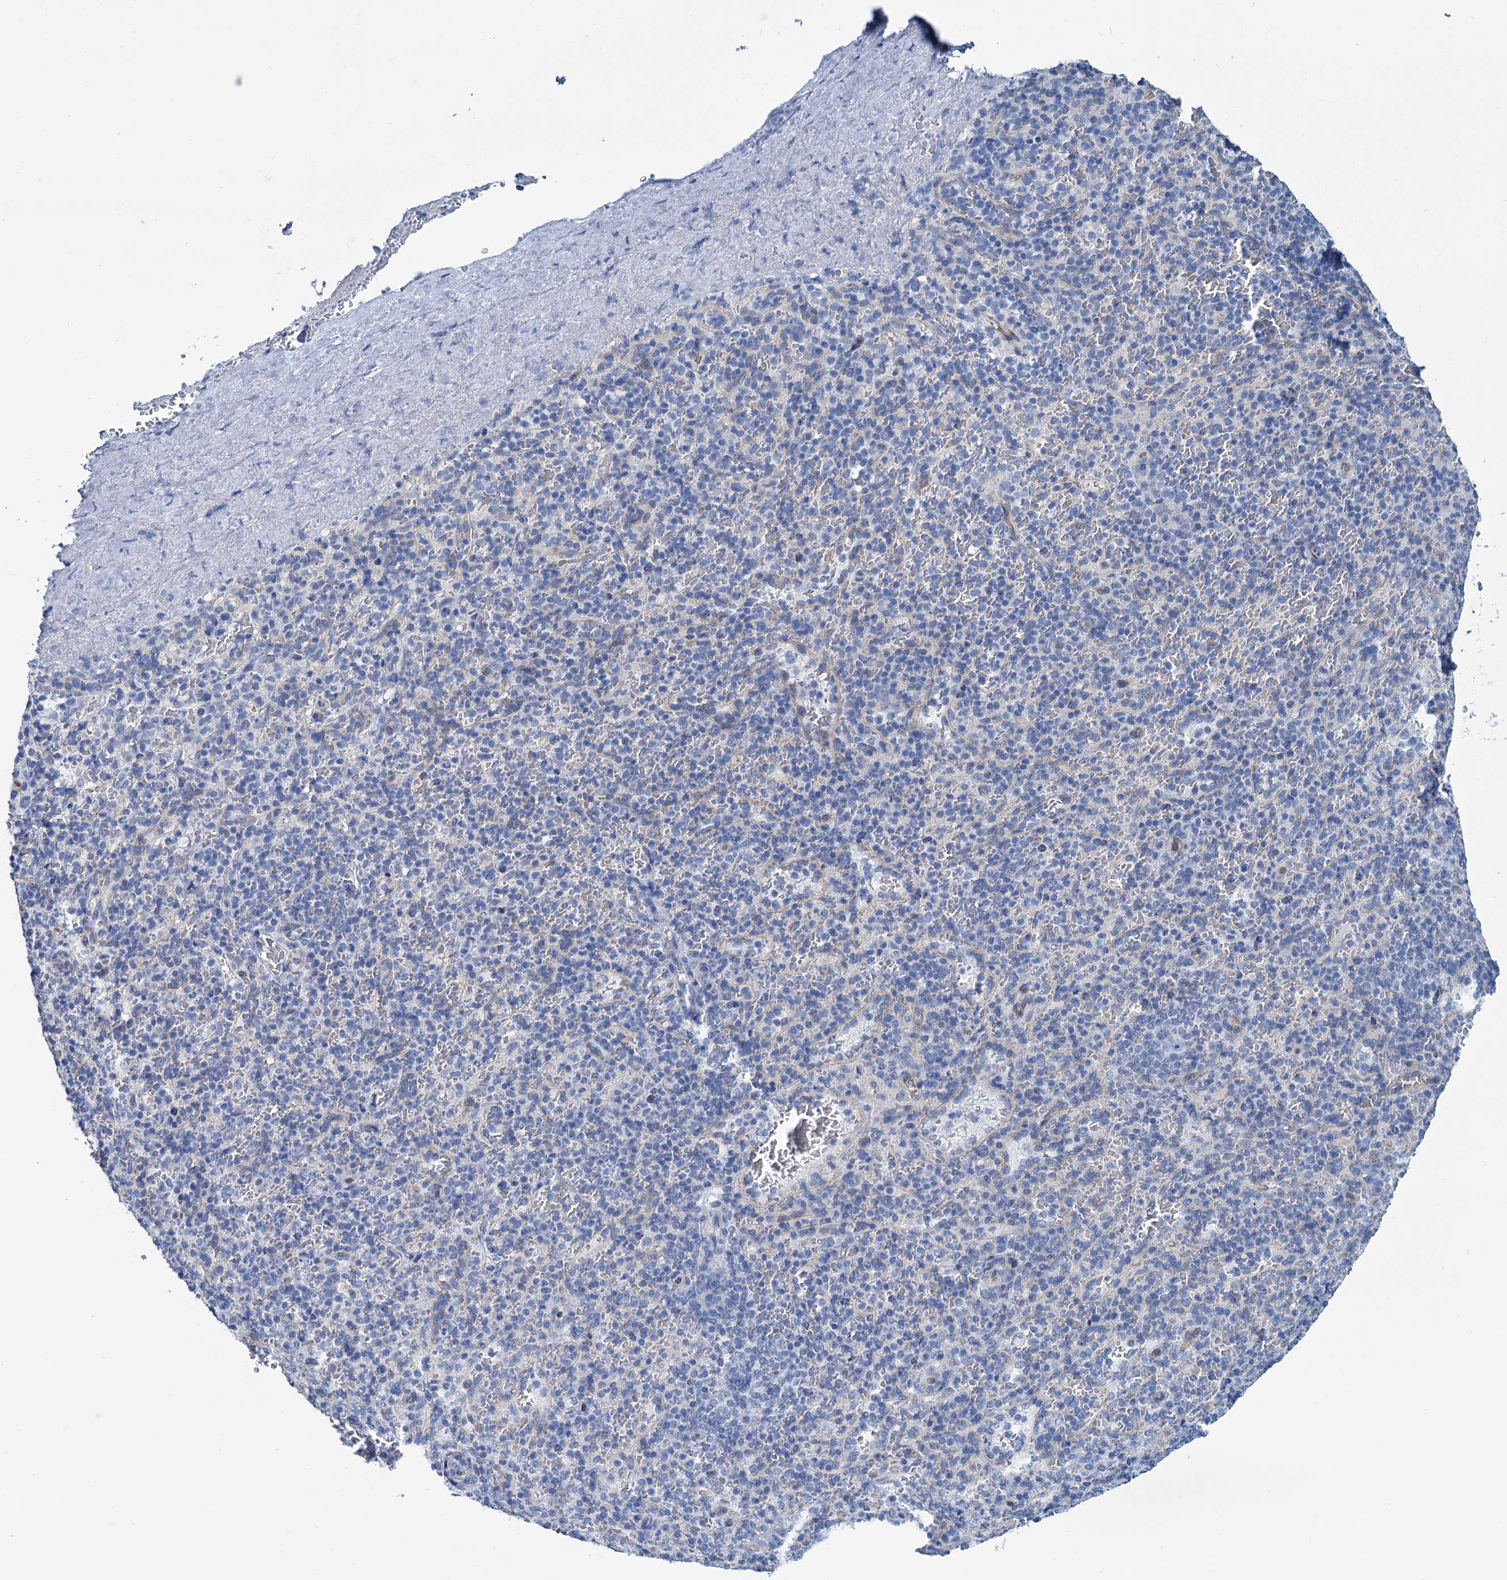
{"staining": {"intensity": "negative", "quantity": "none", "location": "none"}, "tissue": "spleen", "cell_type": "Cells in red pulp", "image_type": "normal", "snomed": [{"axis": "morphology", "description": "Normal tissue, NOS"}, {"axis": "topography", "description": "Spleen"}], "caption": "This is an immunohistochemistry (IHC) image of unremarkable spleen. There is no staining in cells in red pulp.", "gene": "SLC1A3", "patient": {"sex": "male", "age": 82}}